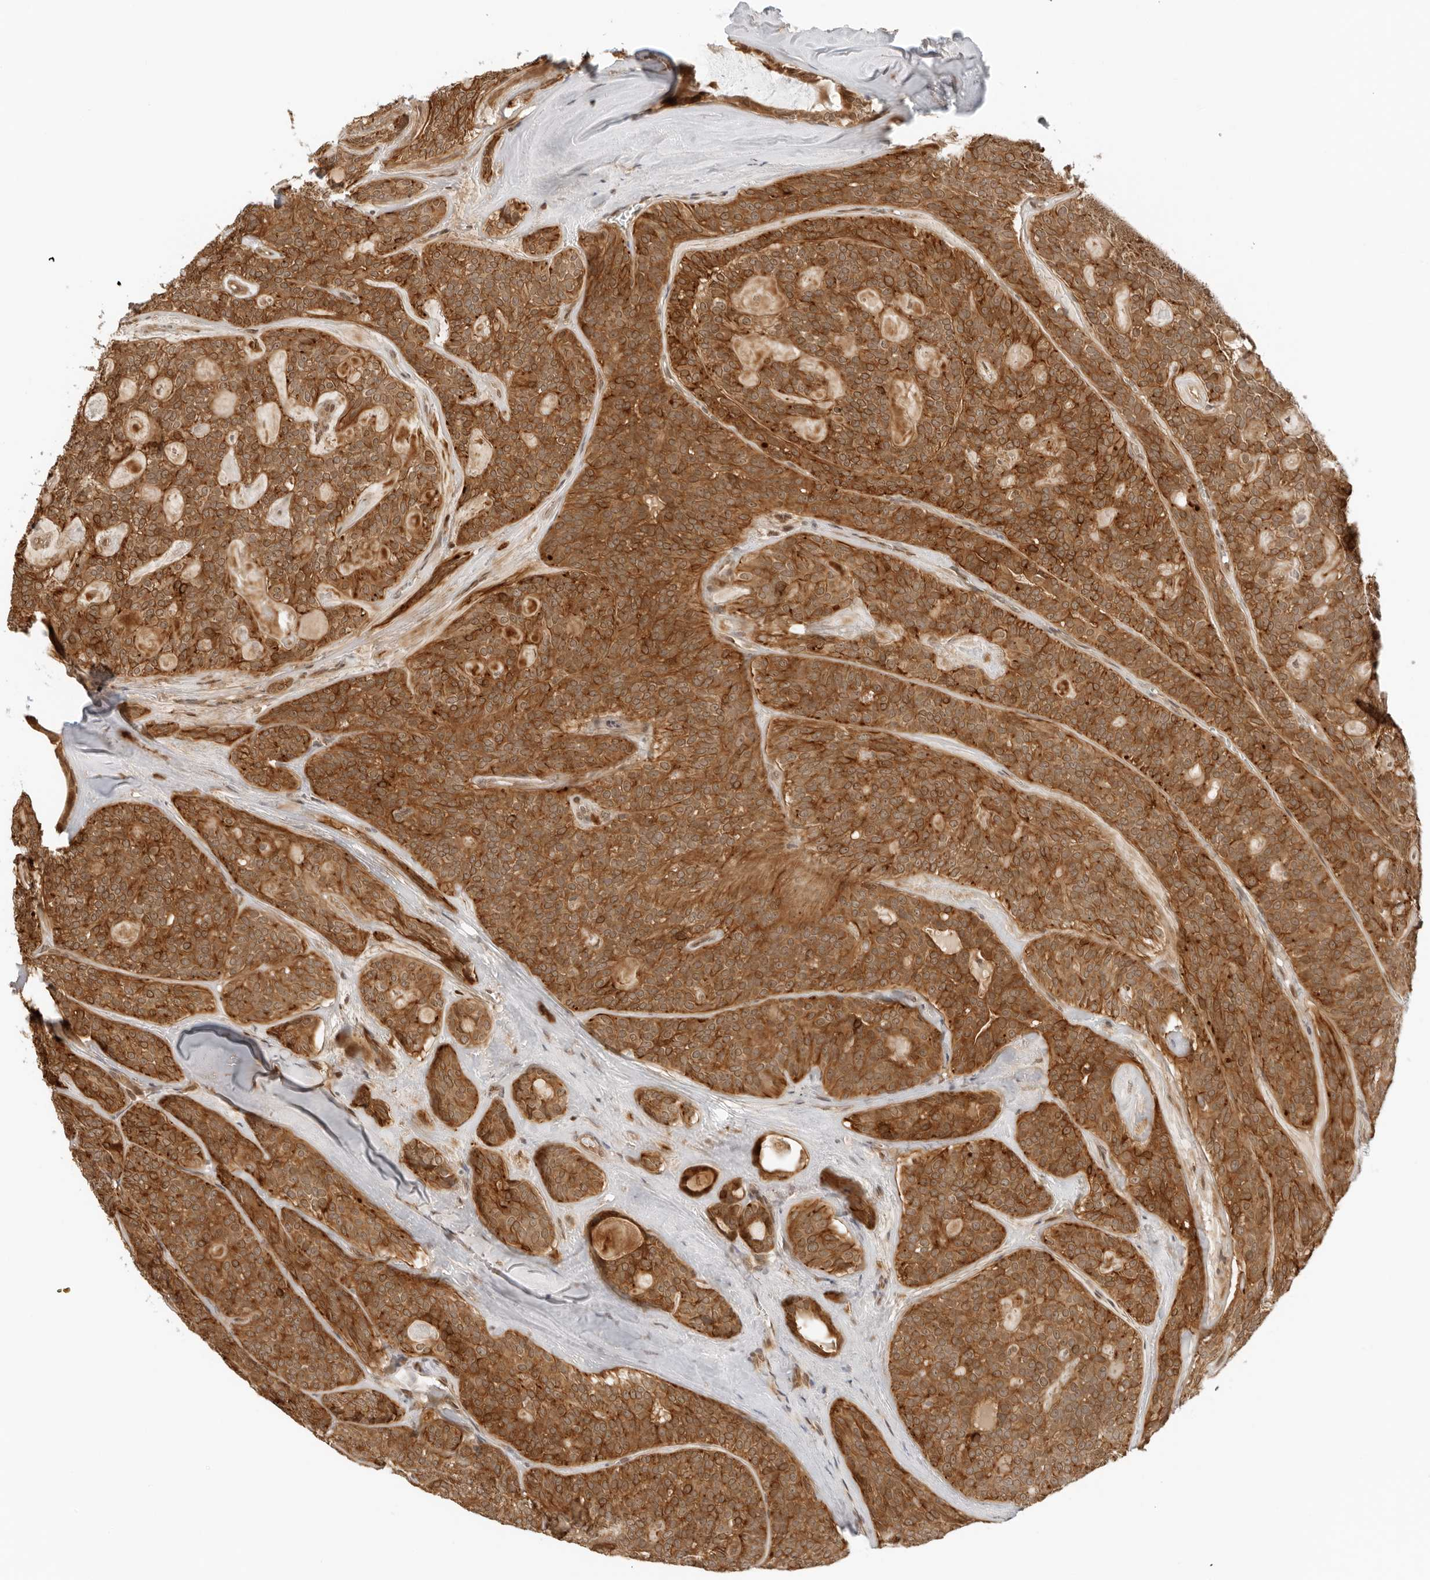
{"staining": {"intensity": "strong", "quantity": ">75%", "location": "cytoplasmic/membranous"}, "tissue": "head and neck cancer", "cell_type": "Tumor cells", "image_type": "cancer", "snomed": [{"axis": "morphology", "description": "Adenocarcinoma, NOS"}, {"axis": "topography", "description": "Head-Neck"}], "caption": "A histopathology image of human head and neck cancer (adenocarcinoma) stained for a protein exhibits strong cytoplasmic/membranous brown staining in tumor cells. The protein of interest is stained brown, and the nuclei are stained in blue (DAB (3,3'-diaminobenzidine) IHC with brightfield microscopy, high magnification).", "gene": "RC3H1", "patient": {"sex": "male", "age": 66}}